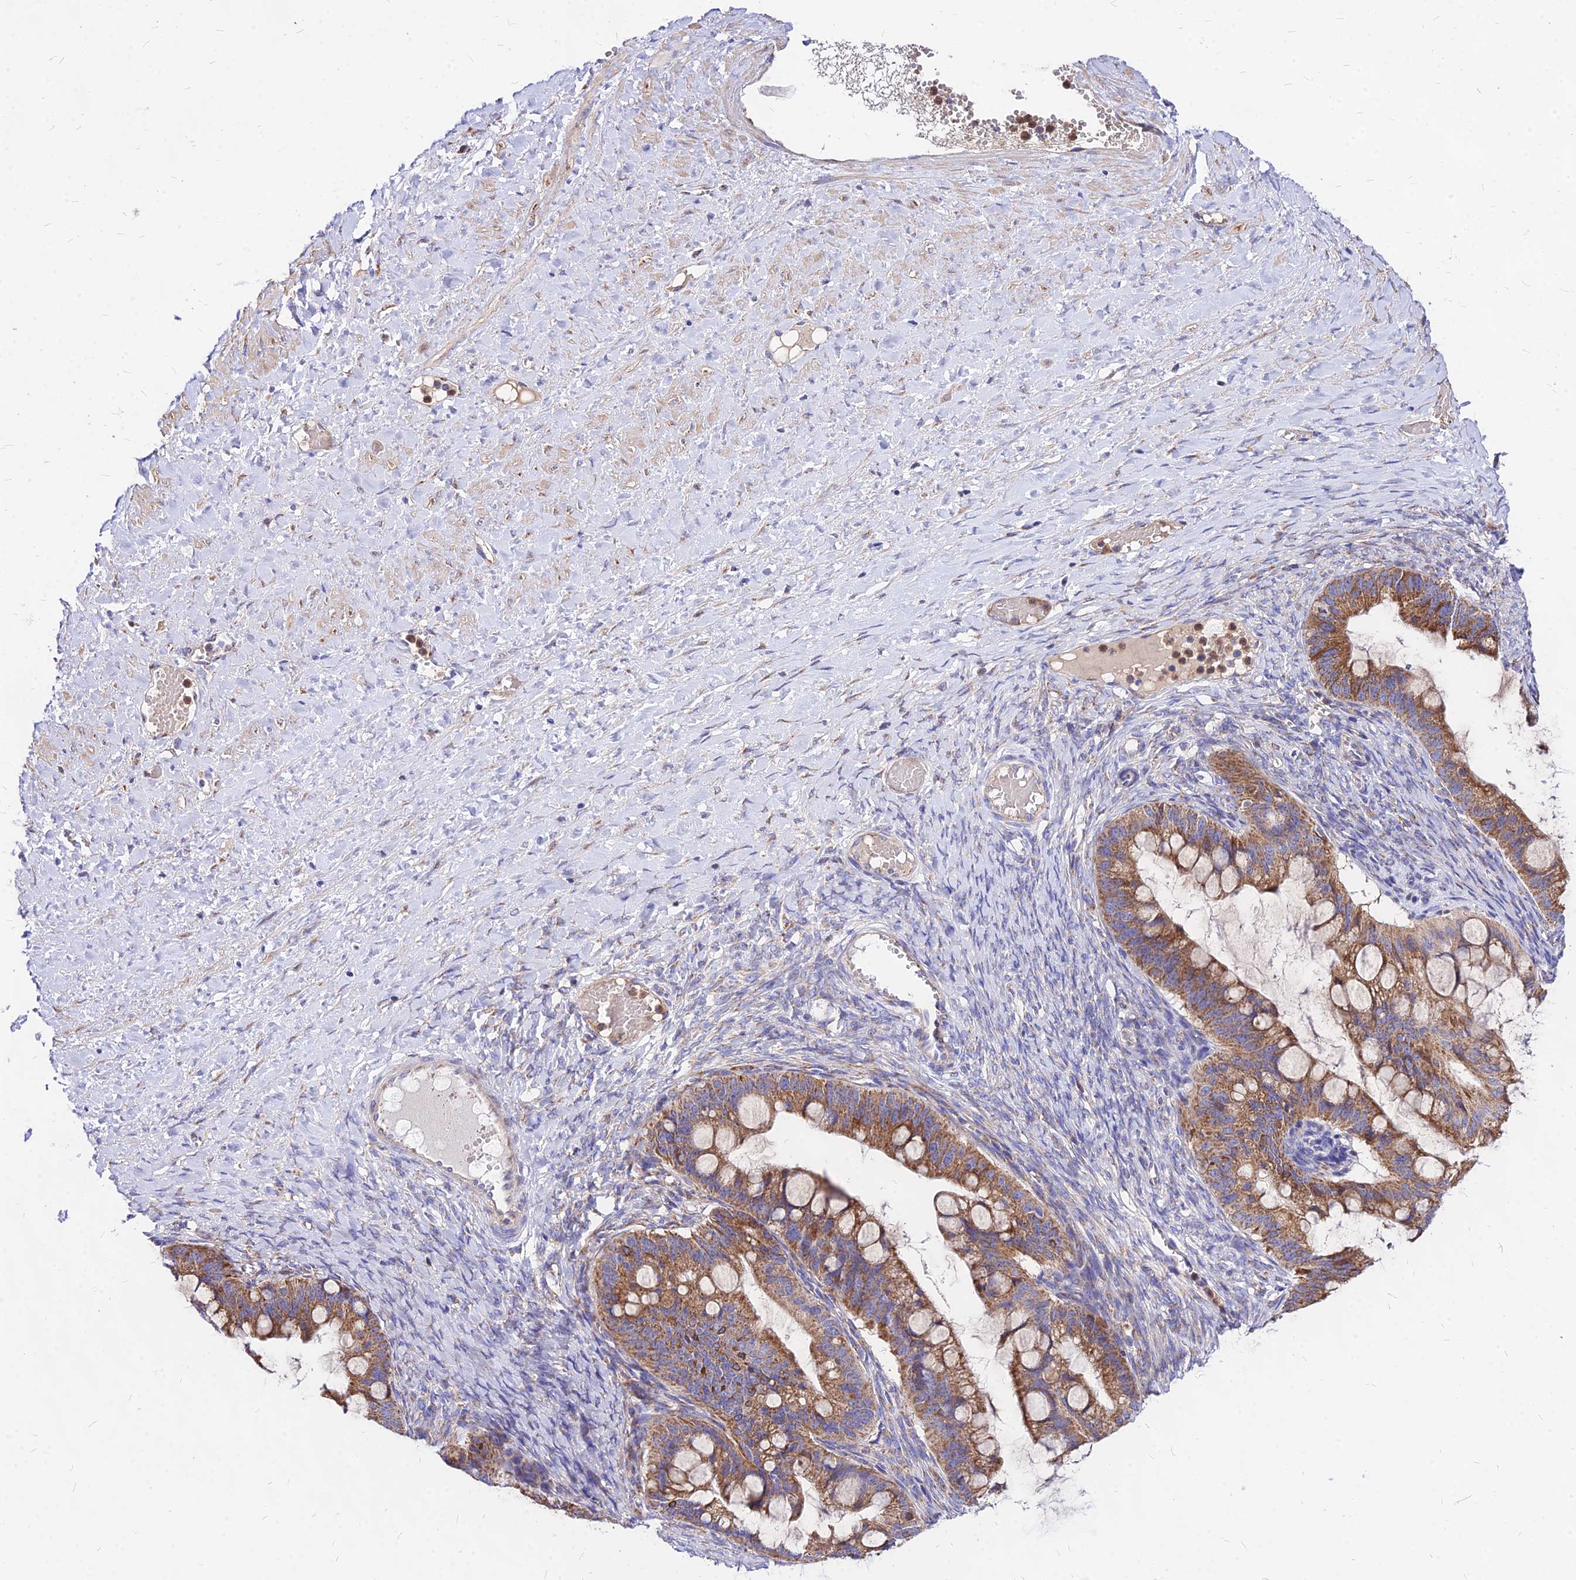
{"staining": {"intensity": "moderate", "quantity": ">75%", "location": "cytoplasmic/membranous"}, "tissue": "ovarian cancer", "cell_type": "Tumor cells", "image_type": "cancer", "snomed": [{"axis": "morphology", "description": "Cystadenocarcinoma, mucinous, NOS"}, {"axis": "topography", "description": "Ovary"}], "caption": "Immunohistochemistry histopathology image of human ovarian cancer stained for a protein (brown), which shows medium levels of moderate cytoplasmic/membranous positivity in approximately >75% of tumor cells.", "gene": "MRPL3", "patient": {"sex": "female", "age": 73}}